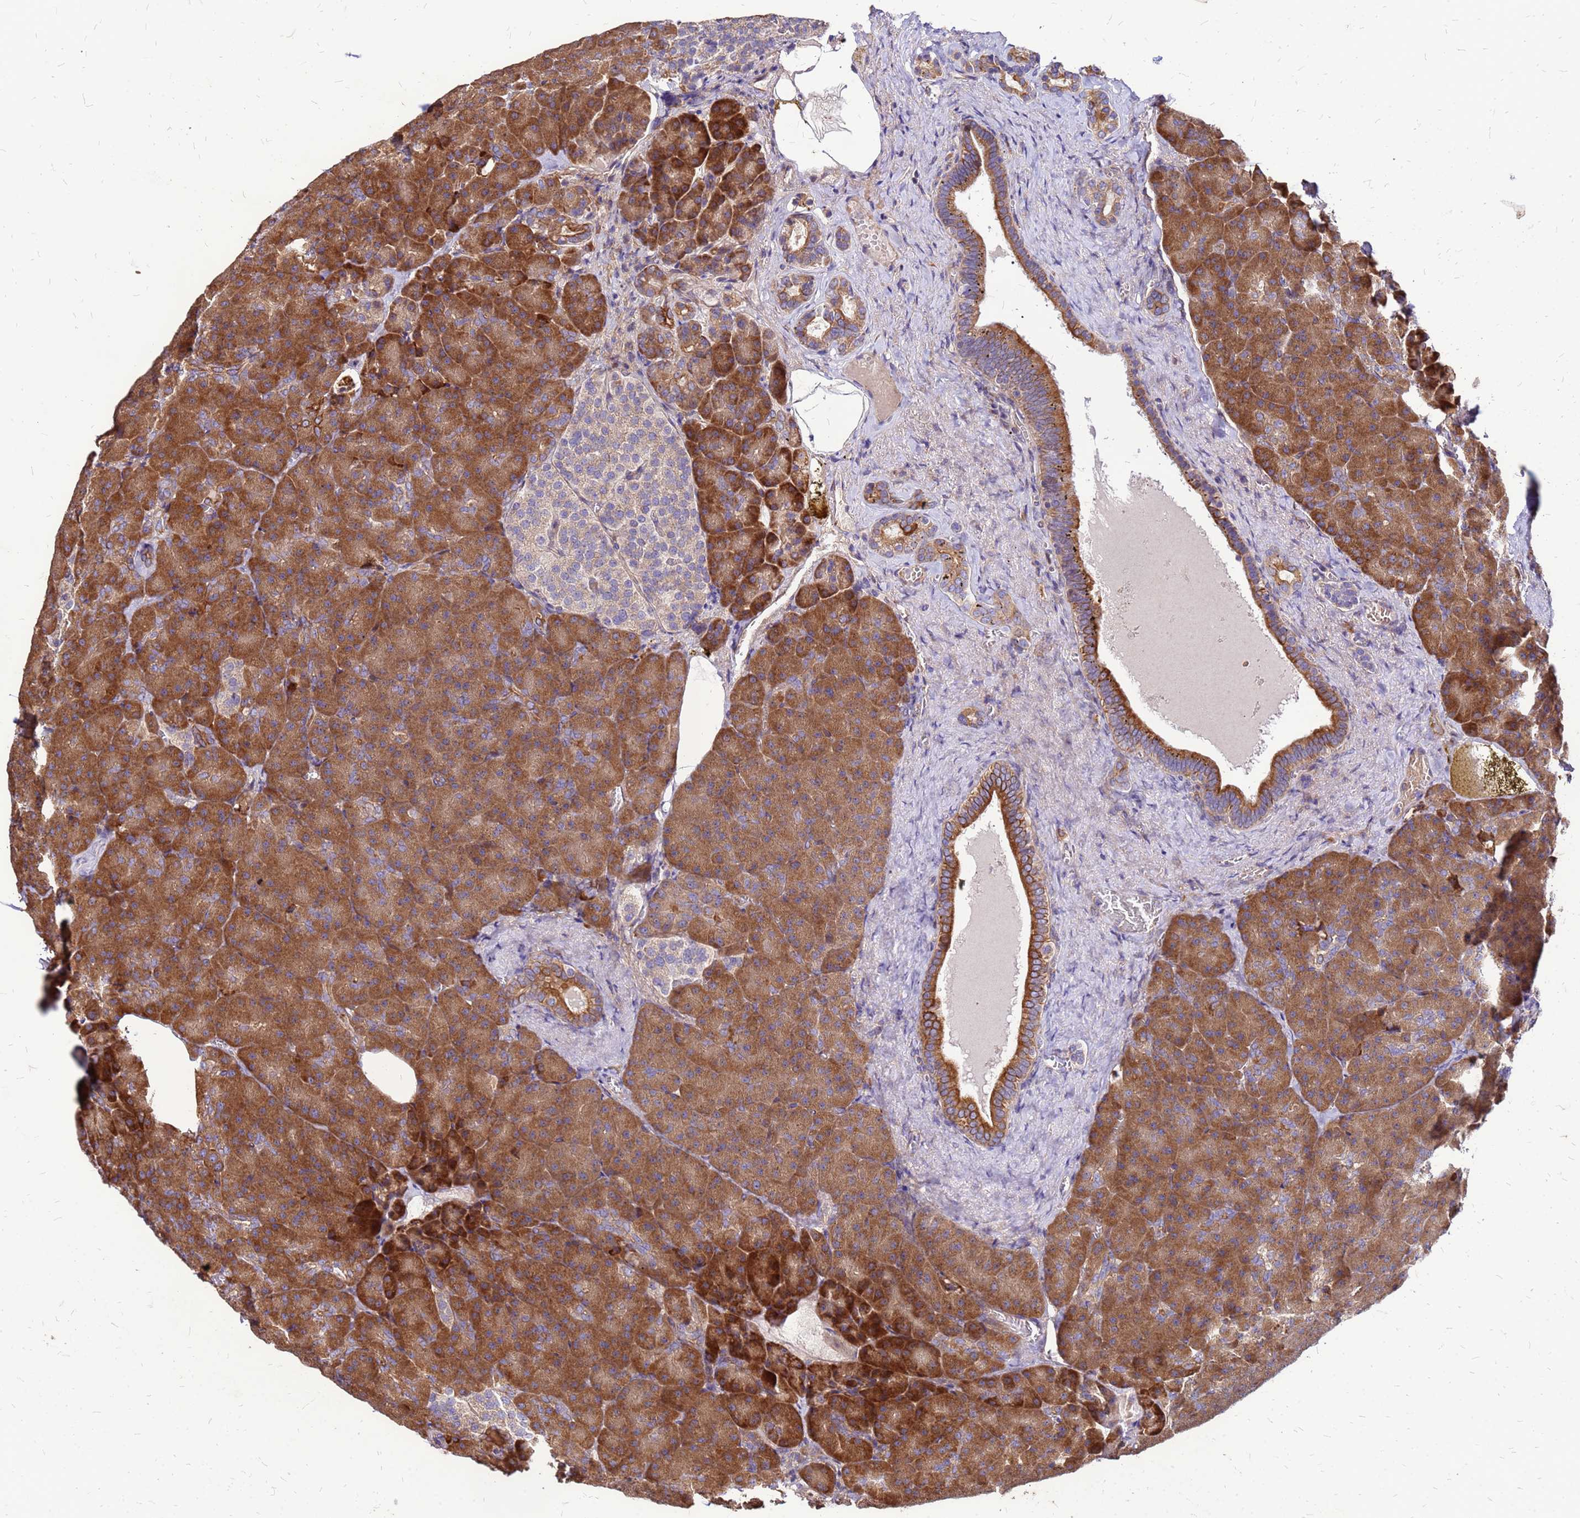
{"staining": {"intensity": "strong", "quantity": ">75%", "location": "cytoplasmic/membranous"}, "tissue": "pancreas", "cell_type": "Exocrine glandular cells", "image_type": "normal", "snomed": [{"axis": "morphology", "description": "Normal tissue, NOS"}, {"axis": "topography", "description": "Pancreas"}], "caption": "There is high levels of strong cytoplasmic/membranous positivity in exocrine glandular cells of benign pancreas, as demonstrated by immunohistochemical staining (brown color).", "gene": "VMO1", "patient": {"sex": "female", "age": 74}}